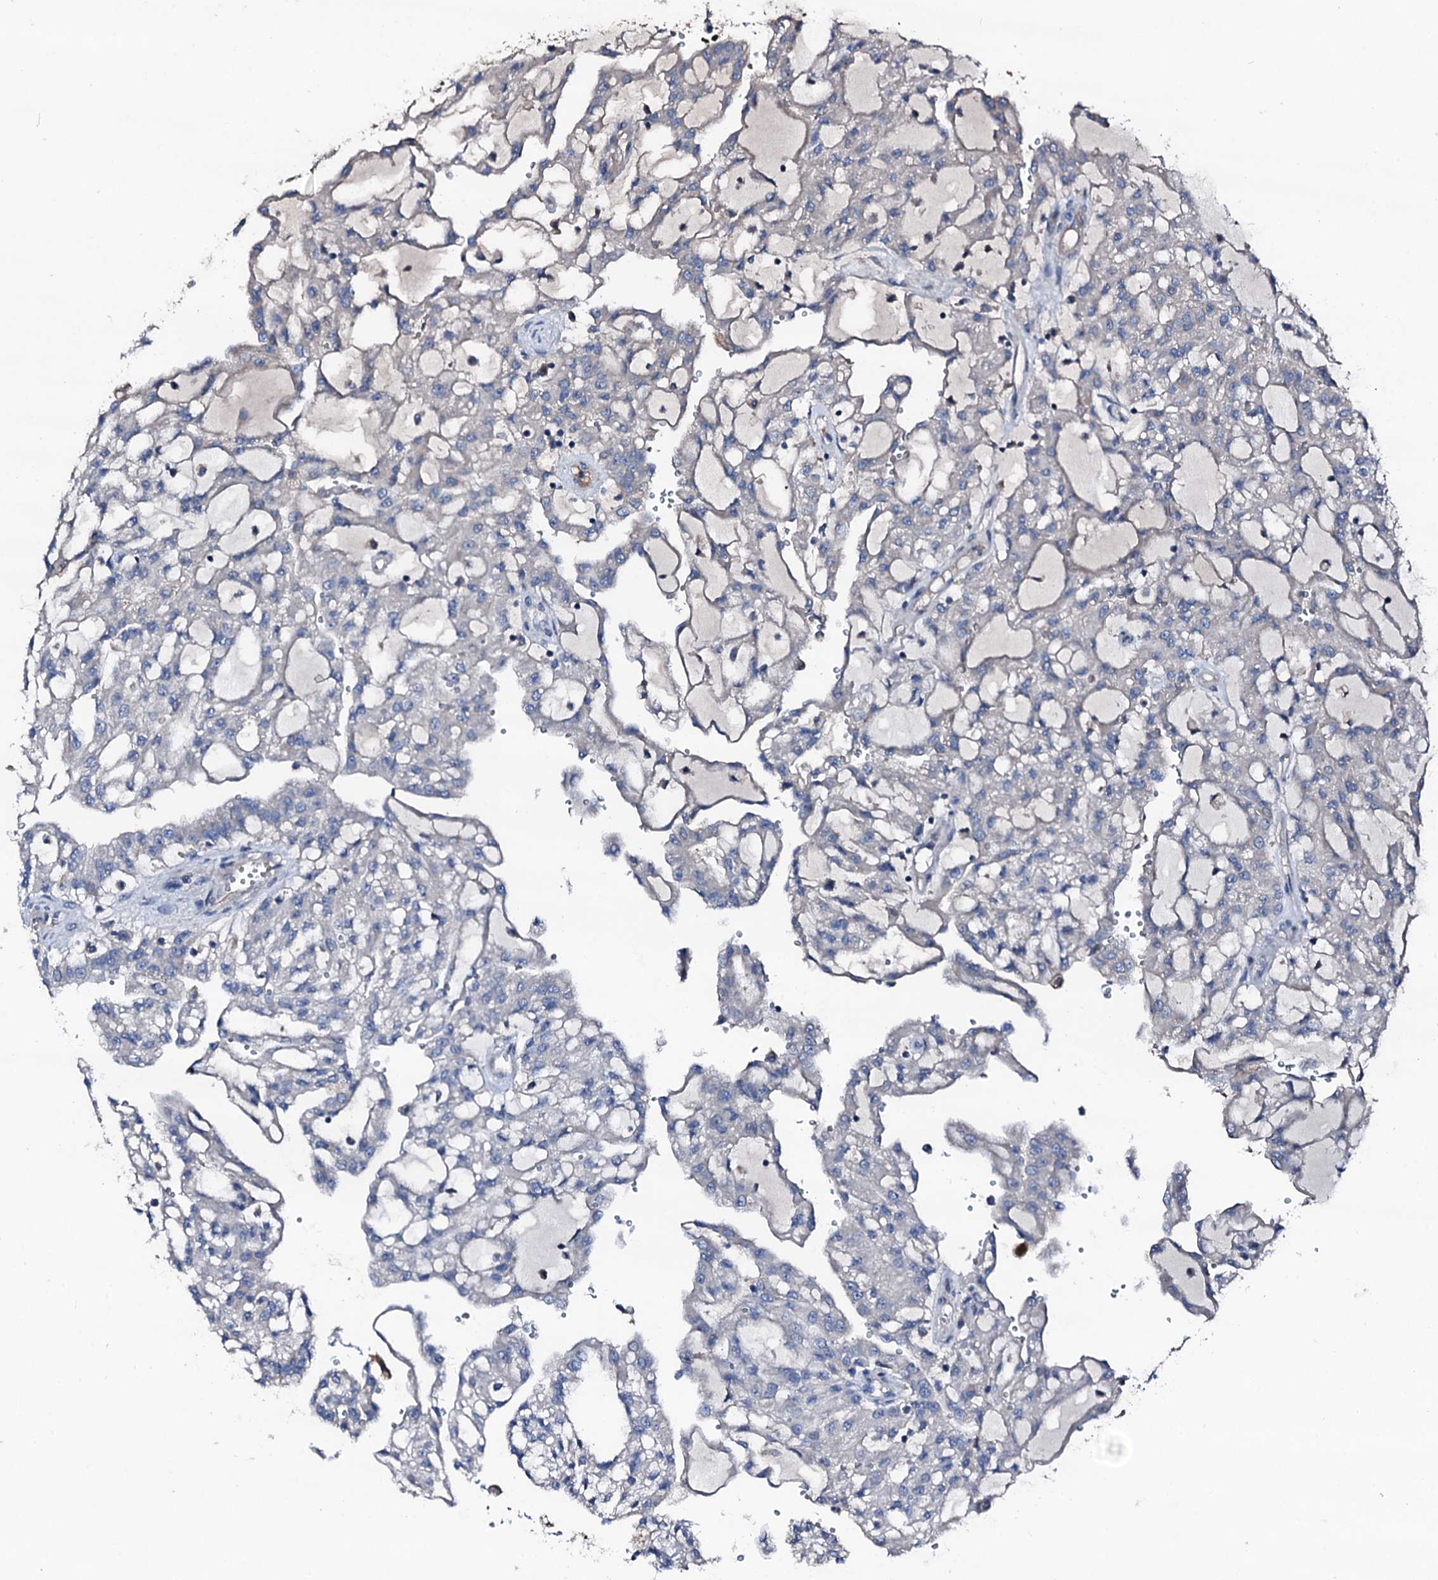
{"staining": {"intensity": "negative", "quantity": "none", "location": "none"}, "tissue": "renal cancer", "cell_type": "Tumor cells", "image_type": "cancer", "snomed": [{"axis": "morphology", "description": "Adenocarcinoma, NOS"}, {"axis": "topography", "description": "Kidney"}], "caption": "Renal adenocarcinoma was stained to show a protein in brown. There is no significant staining in tumor cells.", "gene": "TRAFD1", "patient": {"sex": "male", "age": 63}}